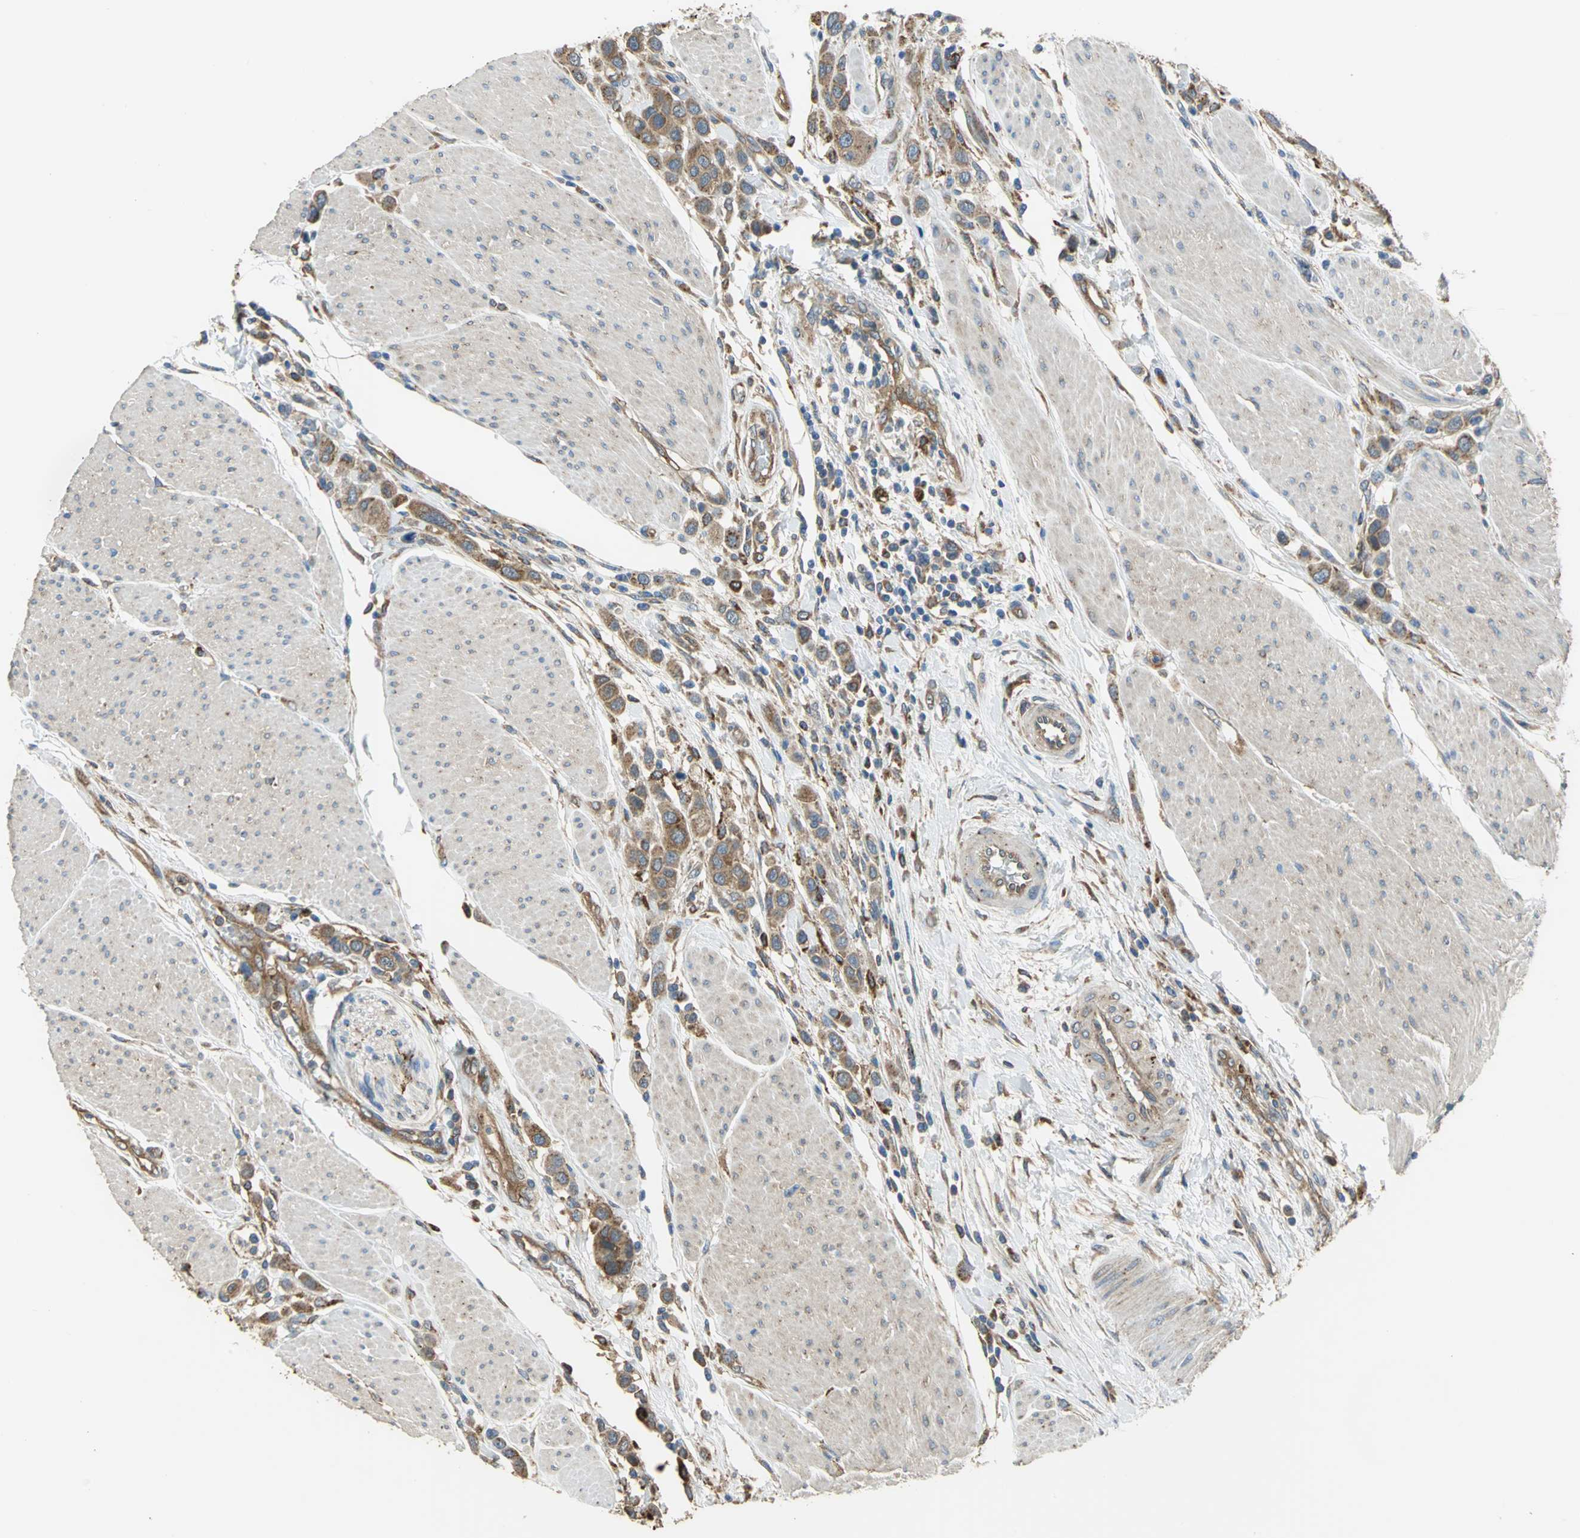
{"staining": {"intensity": "moderate", "quantity": ">75%", "location": "cytoplasmic/membranous"}, "tissue": "urothelial cancer", "cell_type": "Tumor cells", "image_type": "cancer", "snomed": [{"axis": "morphology", "description": "Urothelial carcinoma, High grade"}, {"axis": "topography", "description": "Urinary bladder"}], "caption": "Approximately >75% of tumor cells in urothelial cancer display moderate cytoplasmic/membranous protein staining as visualized by brown immunohistochemical staining.", "gene": "DIAPH2", "patient": {"sex": "male", "age": 50}}